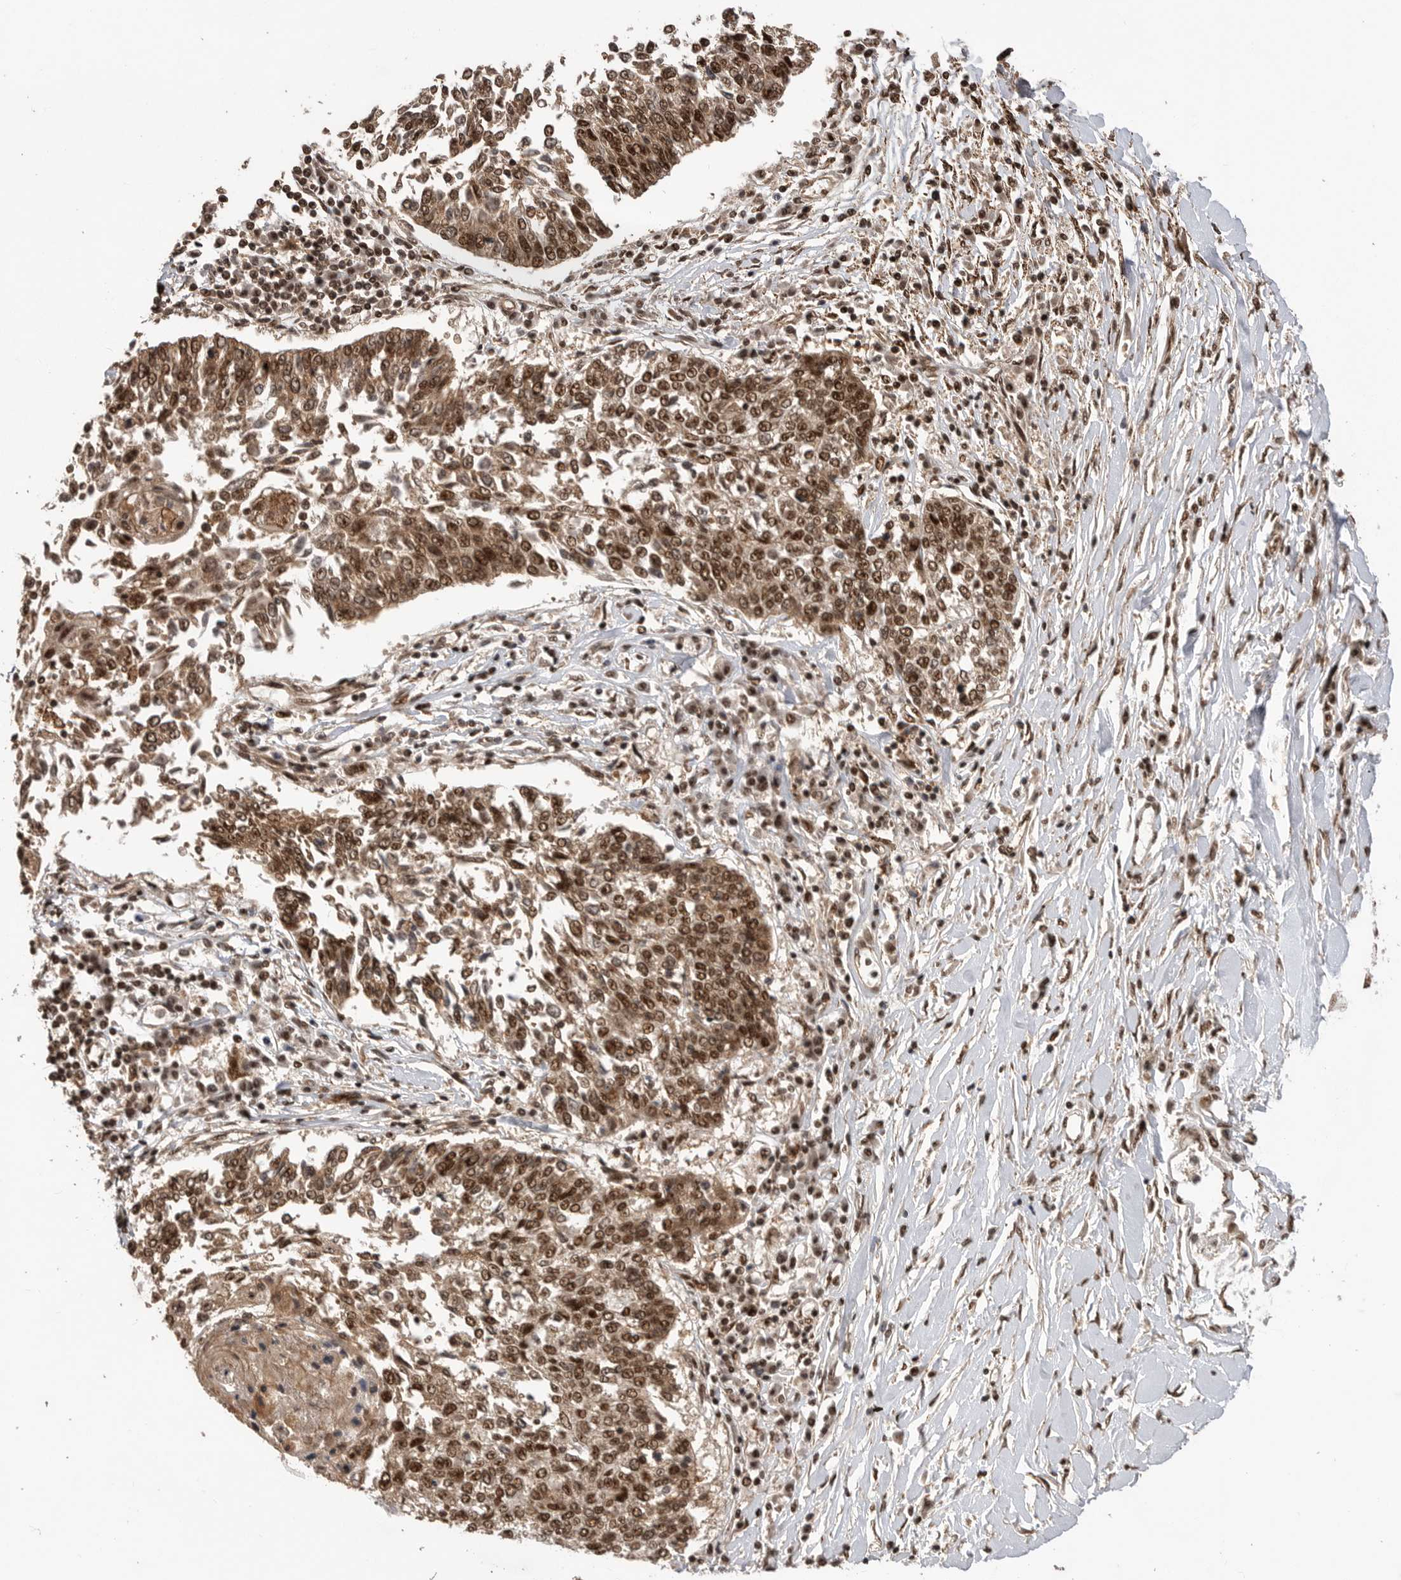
{"staining": {"intensity": "moderate", "quantity": ">75%", "location": "cytoplasmic/membranous,nuclear"}, "tissue": "lung cancer", "cell_type": "Tumor cells", "image_type": "cancer", "snomed": [{"axis": "morphology", "description": "Normal tissue, NOS"}, {"axis": "morphology", "description": "Squamous cell carcinoma, NOS"}, {"axis": "topography", "description": "Cartilage tissue"}, {"axis": "topography", "description": "Bronchus"}, {"axis": "topography", "description": "Lung"}, {"axis": "topography", "description": "Peripheral nerve tissue"}], "caption": "Immunohistochemical staining of lung cancer demonstrates moderate cytoplasmic/membranous and nuclear protein staining in about >75% of tumor cells.", "gene": "PPP1R8", "patient": {"sex": "female", "age": 49}}